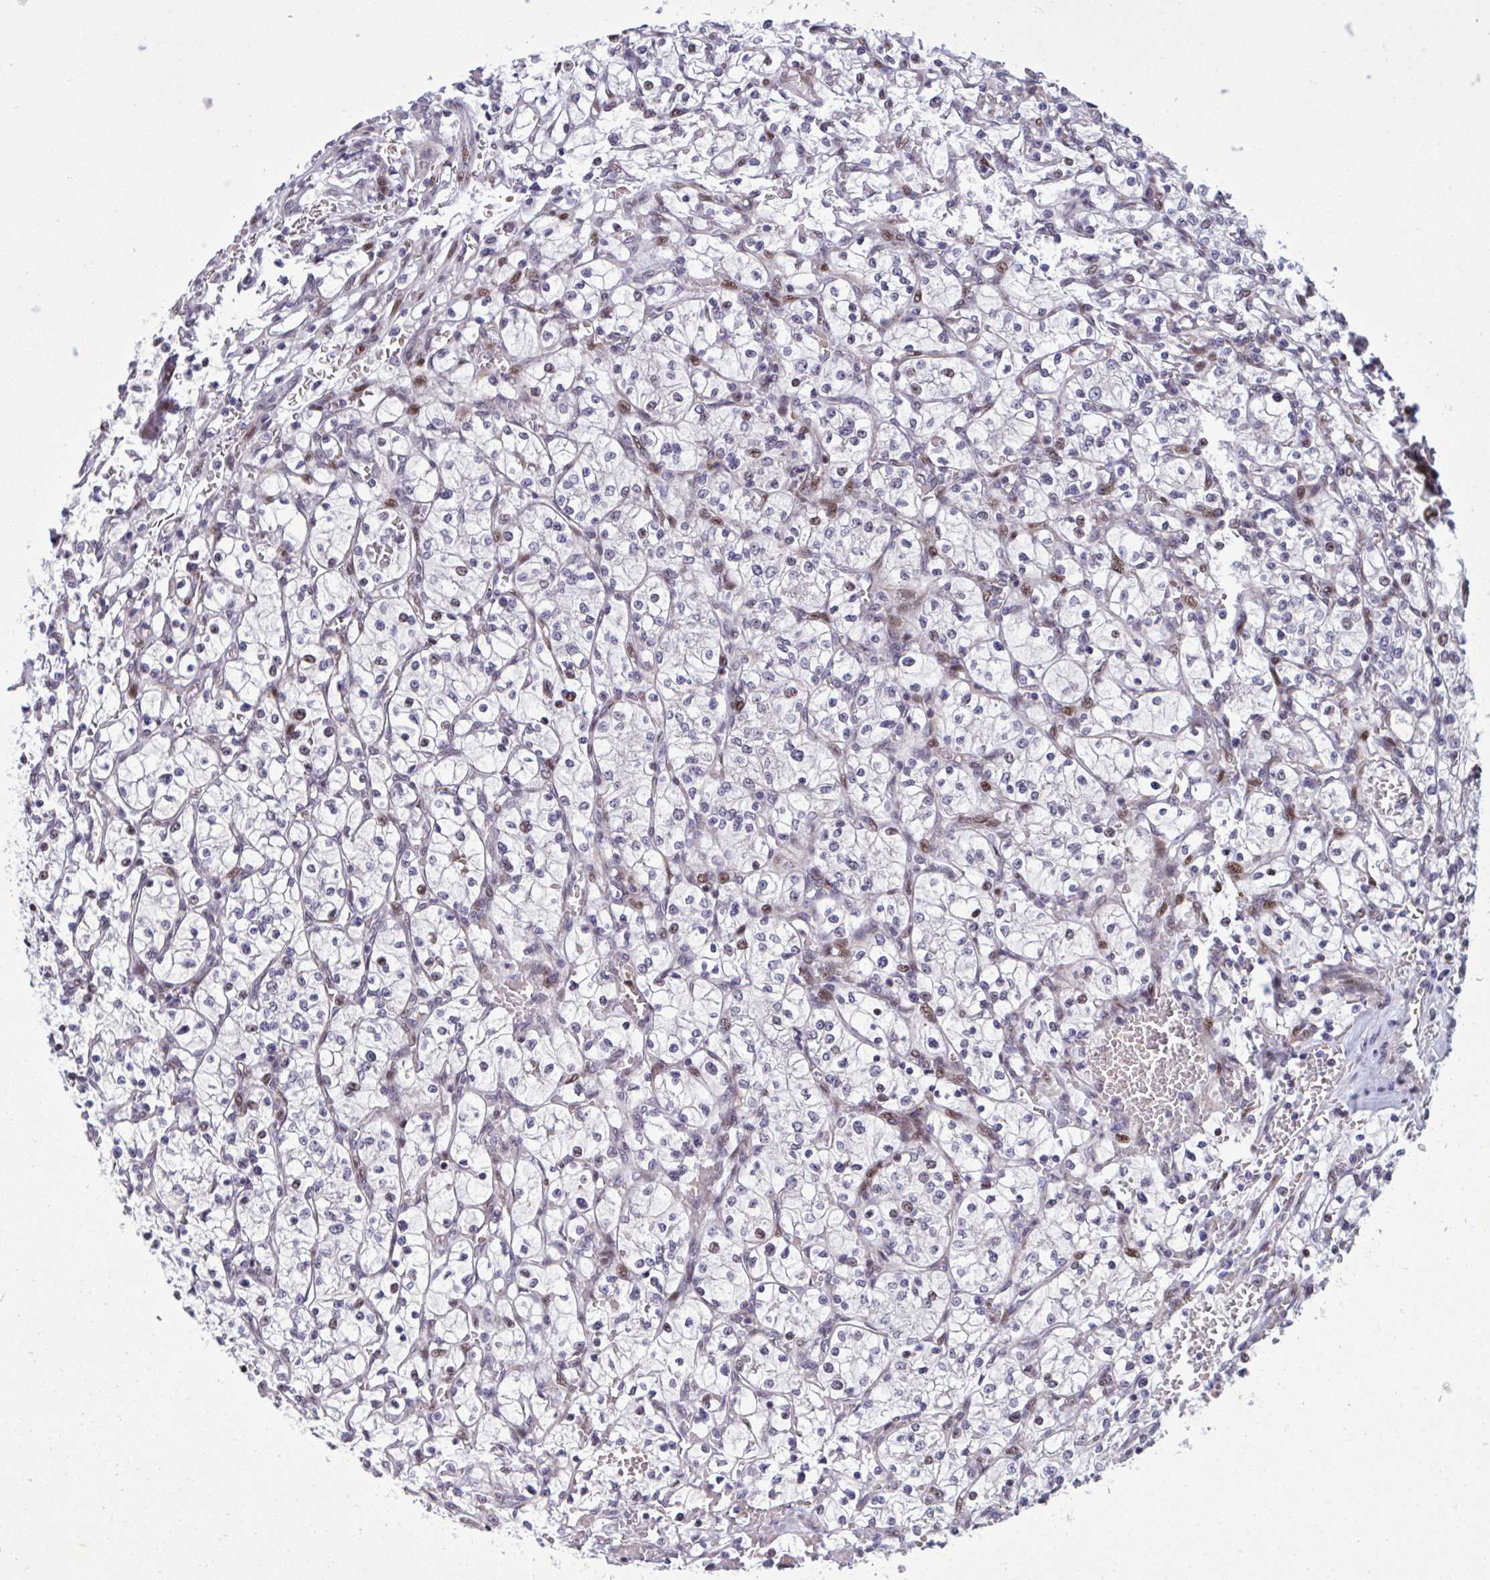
{"staining": {"intensity": "moderate", "quantity": "<25%", "location": "nuclear"}, "tissue": "renal cancer", "cell_type": "Tumor cells", "image_type": "cancer", "snomed": [{"axis": "morphology", "description": "Adenocarcinoma, NOS"}, {"axis": "topography", "description": "Kidney"}], "caption": "Human renal cancer stained with a brown dye demonstrates moderate nuclear positive staining in approximately <25% of tumor cells.", "gene": "RBL1", "patient": {"sex": "female", "age": 64}}